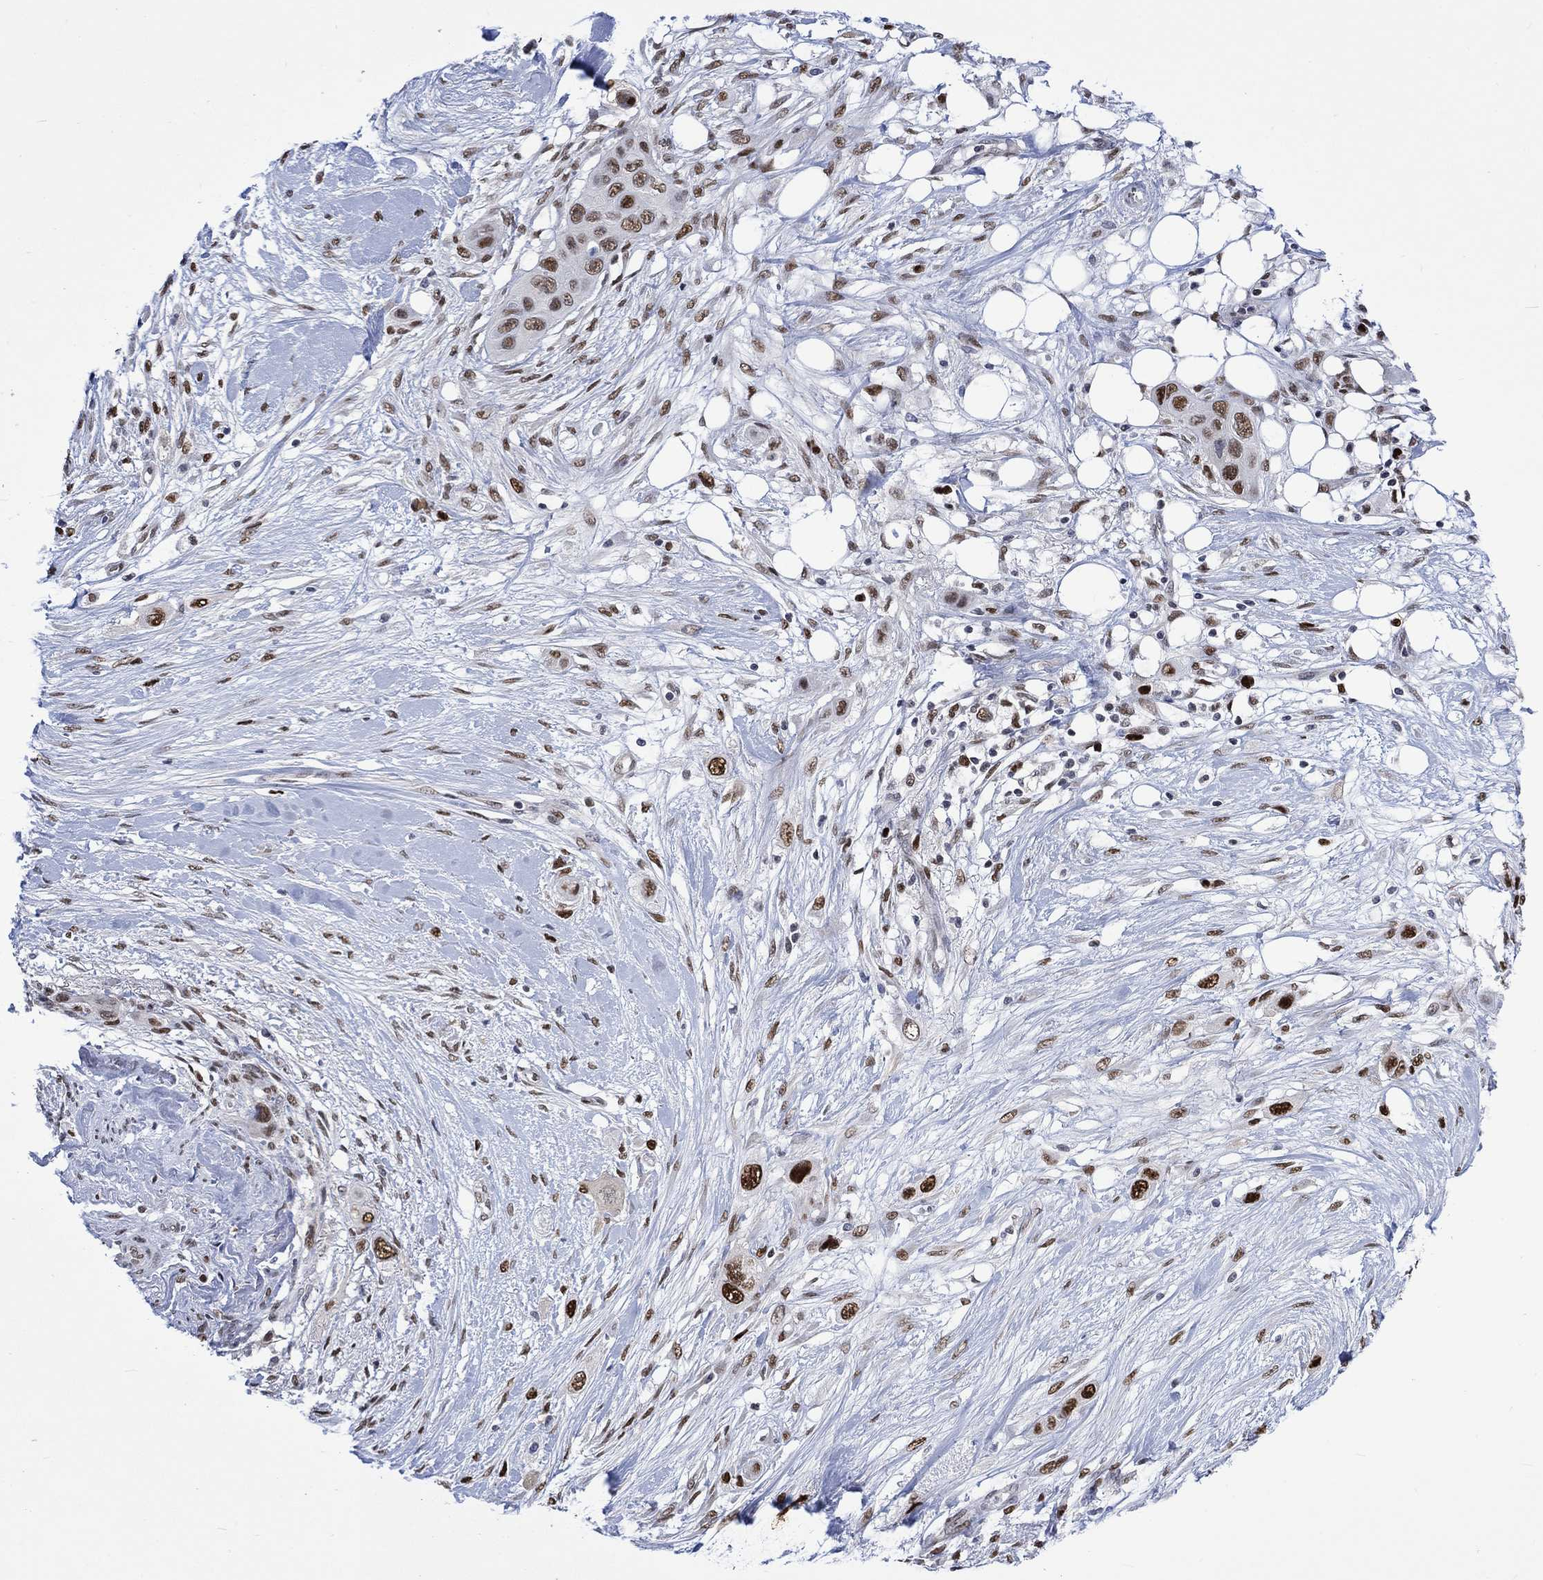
{"staining": {"intensity": "strong", "quantity": "25%-75%", "location": "nuclear"}, "tissue": "skin cancer", "cell_type": "Tumor cells", "image_type": "cancer", "snomed": [{"axis": "morphology", "description": "Squamous cell carcinoma, NOS"}, {"axis": "topography", "description": "Skin"}], "caption": "The immunohistochemical stain labels strong nuclear expression in tumor cells of skin cancer (squamous cell carcinoma) tissue. Nuclei are stained in blue.", "gene": "RAD54L2", "patient": {"sex": "male", "age": 79}}